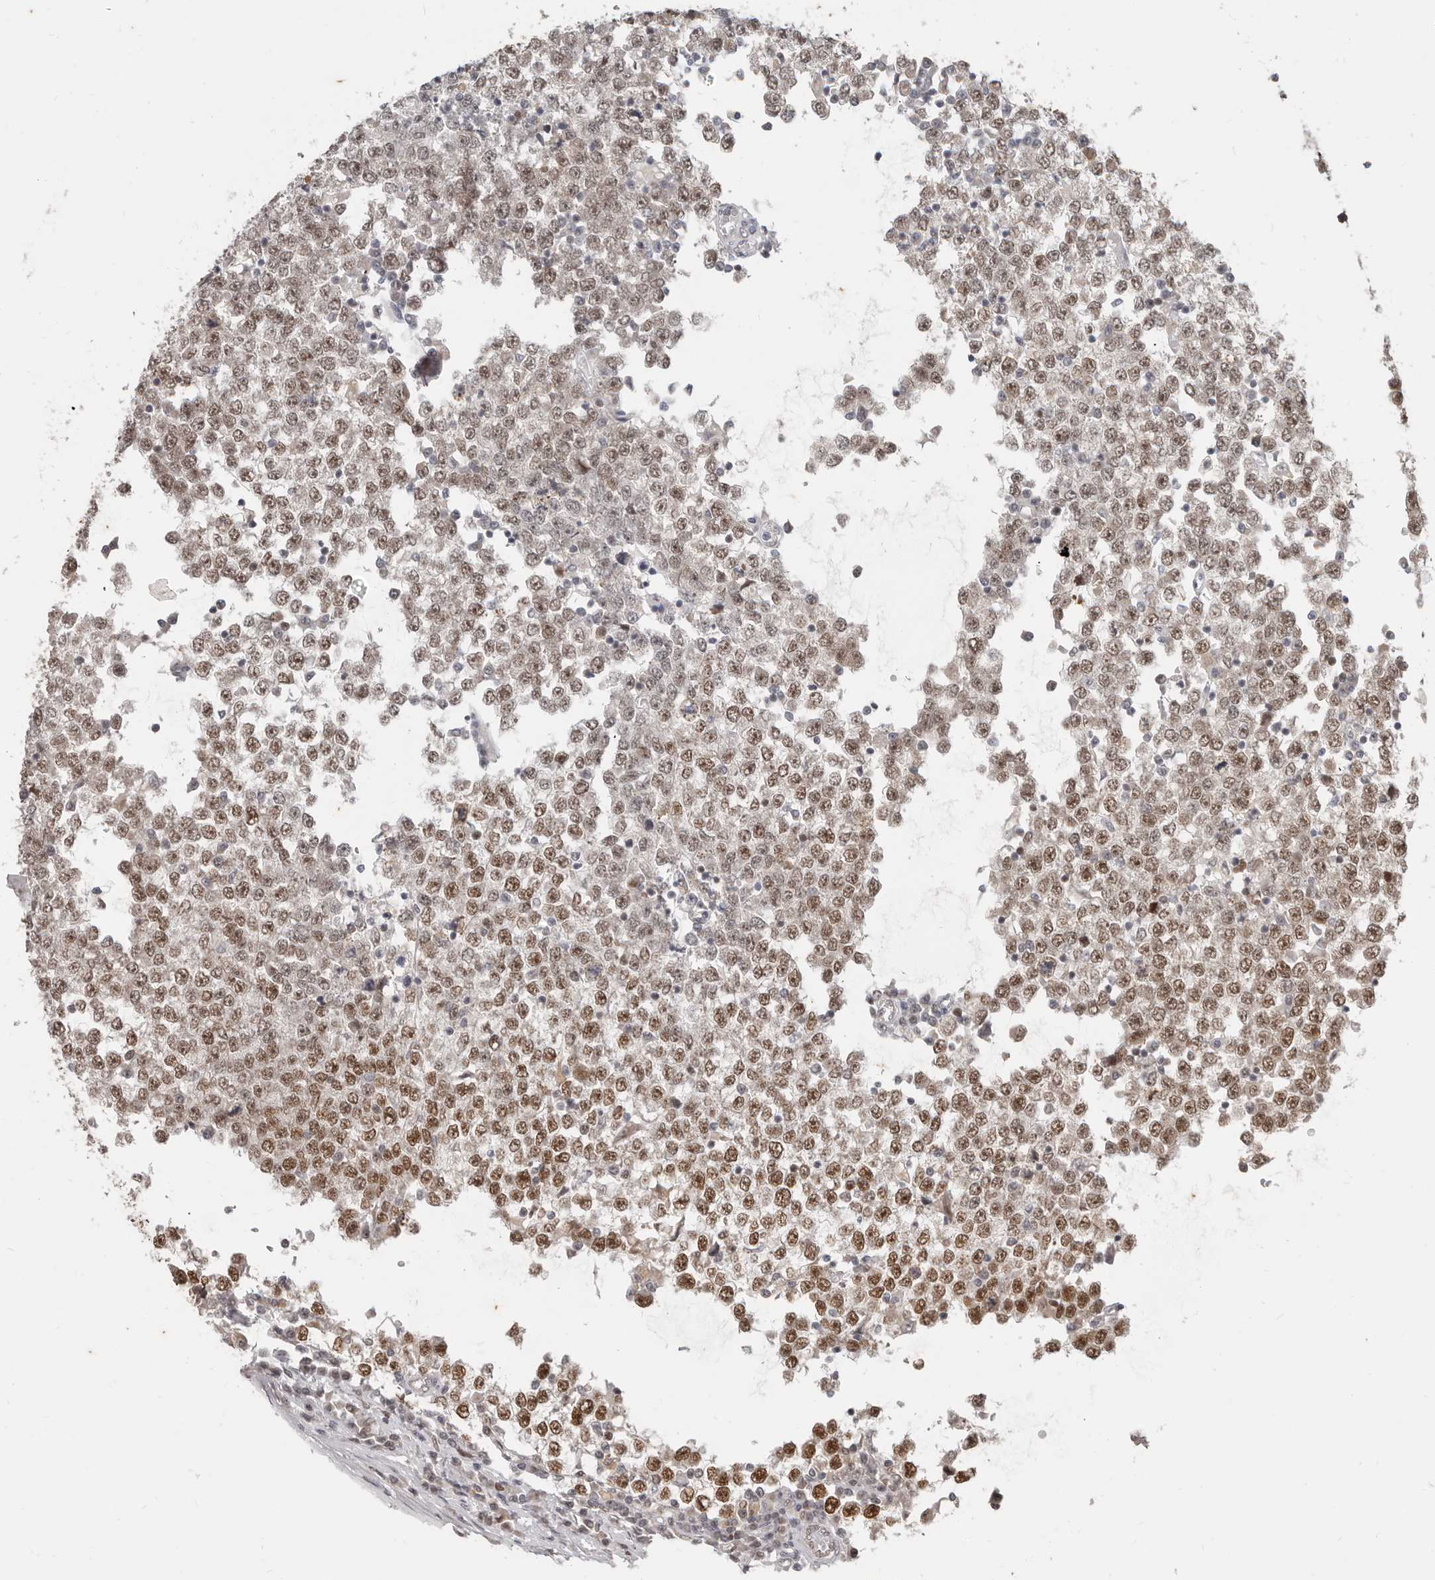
{"staining": {"intensity": "strong", "quantity": ">75%", "location": "nuclear"}, "tissue": "testis cancer", "cell_type": "Tumor cells", "image_type": "cancer", "snomed": [{"axis": "morphology", "description": "Seminoma, NOS"}, {"axis": "topography", "description": "Testis"}], "caption": "Human testis cancer (seminoma) stained for a protein (brown) displays strong nuclear positive expression in approximately >75% of tumor cells.", "gene": "RFC2", "patient": {"sex": "male", "age": 65}}